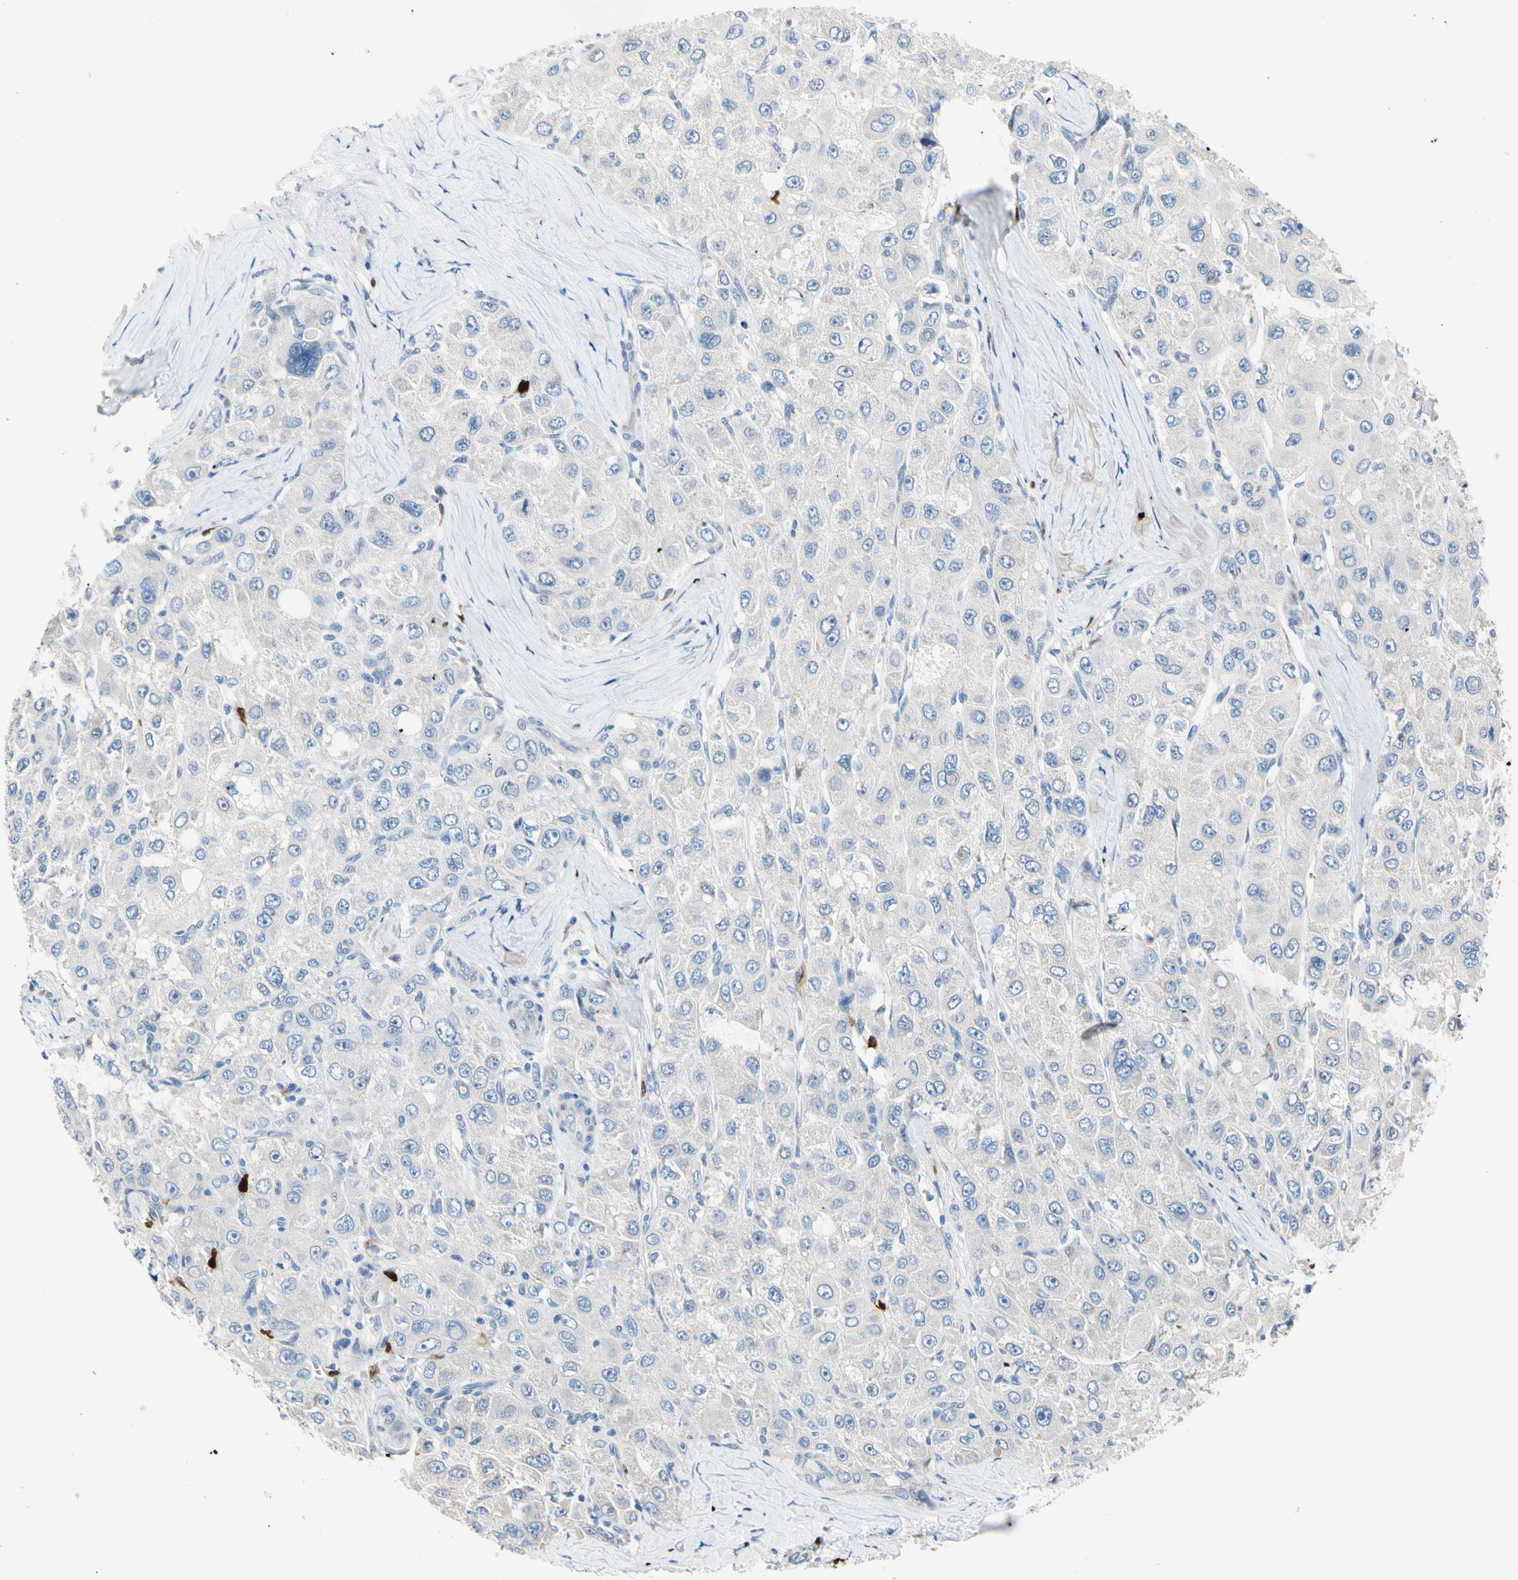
{"staining": {"intensity": "negative", "quantity": "none", "location": "none"}, "tissue": "liver cancer", "cell_type": "Tumor cells", "image_type": "cancer", "snomed": [{"axis": "morphology", "description": "Carcinoma, Hepatocellular, NOS"}, {"axis": "topography", "description": "Liver"}], "caption": "IHC of human liver cancer shows no positivity in tumor cells. Nuclei are stained in blue.", "gene": "TRAF5", "patient": {"sex": "male", "age": 80}}